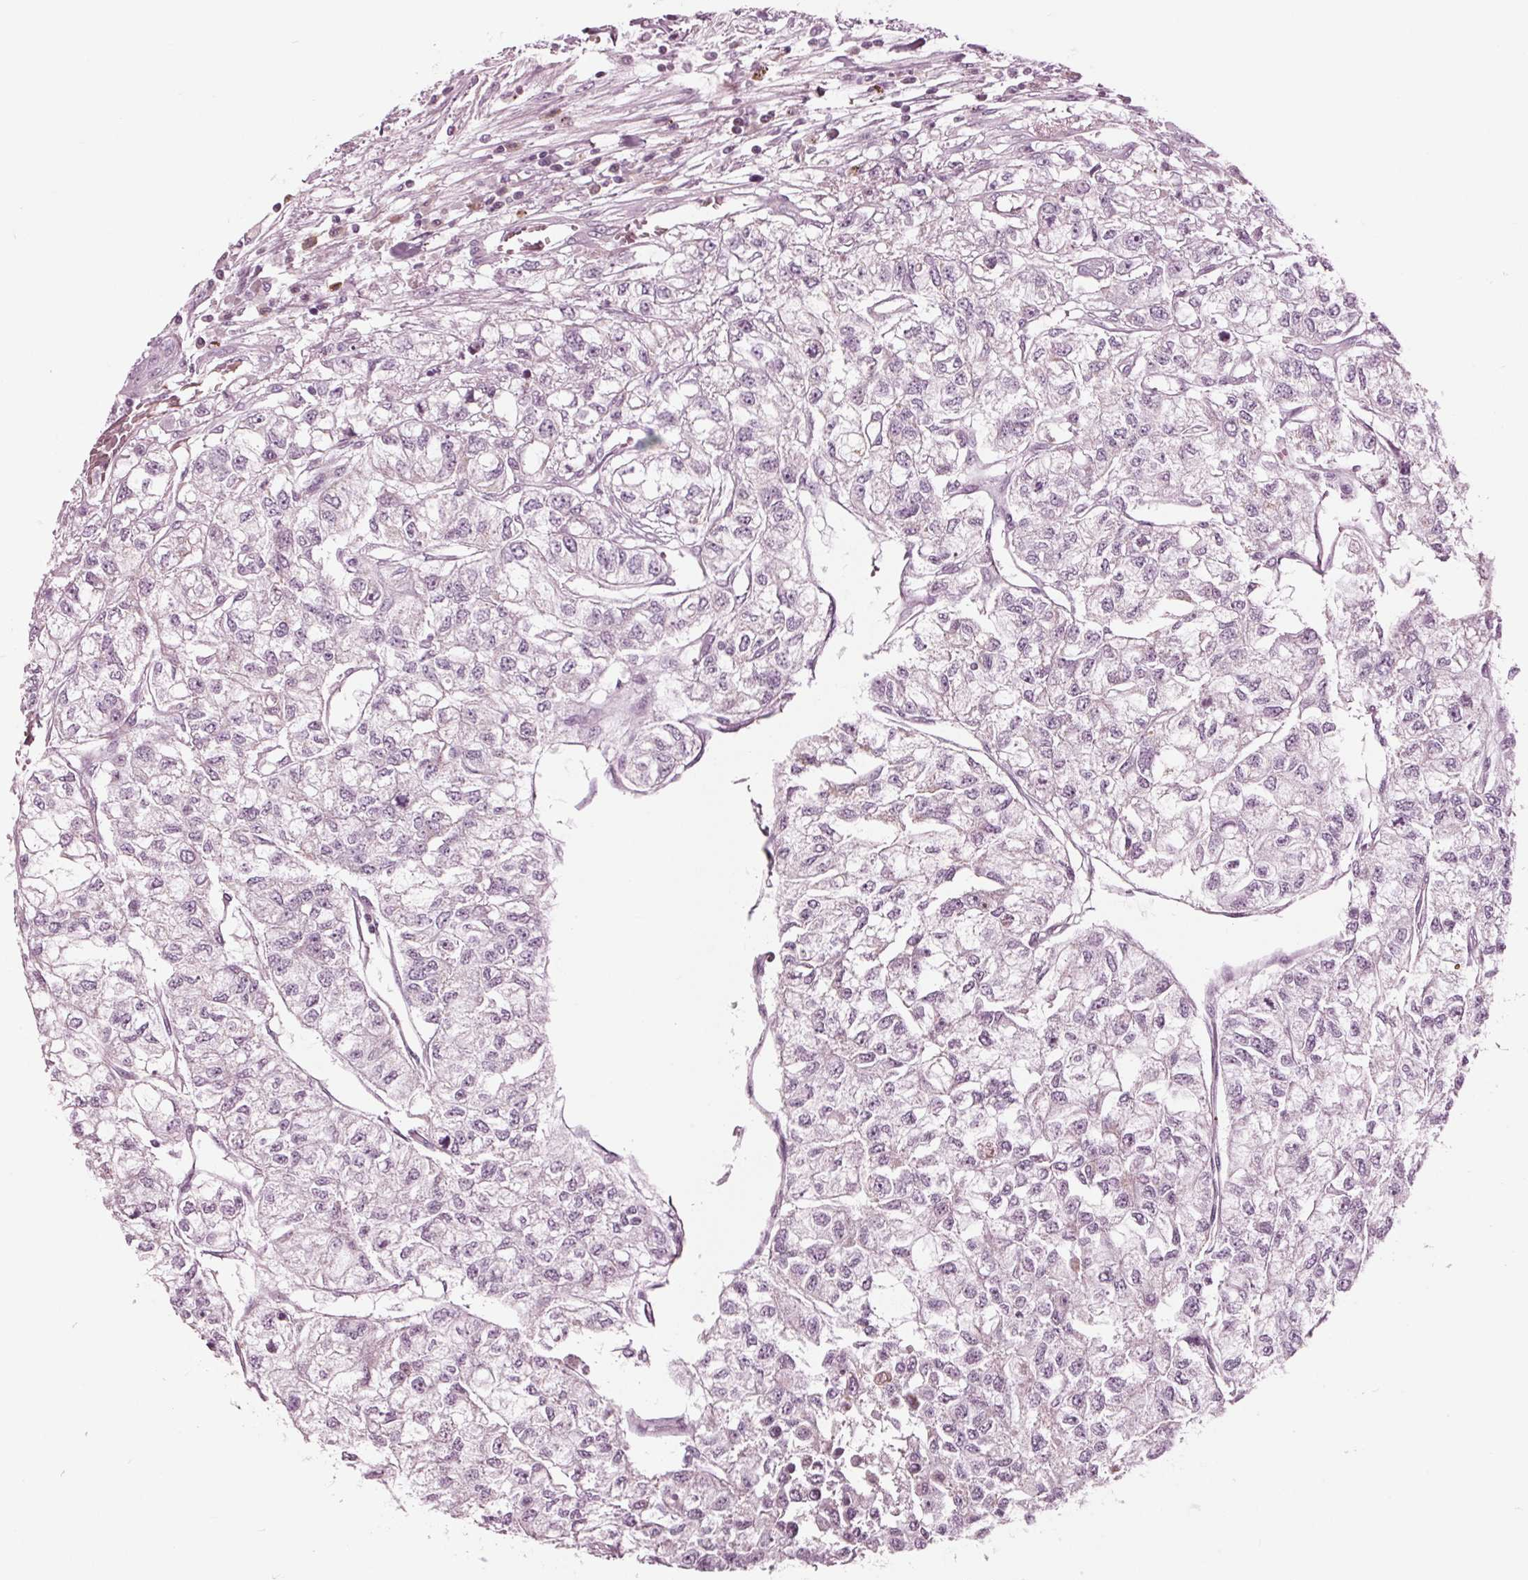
{"staining": {"intensity": "negative", "quantity": "none", "location": "none"}, "tissue": "renal cancer", "cell_type": "Tumor cells", "image_type": "cancer", "snomed": [{"axis": "morphology", "description": "Adenocarcinoma, NOS"}, {"axis": "topography", "description": "Kidney"}], "caption": "High power microscopy photomicrograph of an IHC image of renal cancer, revealing no significant staining in tumor cells. (DAB immunohistochemistry, high magnification).", "gene": "CLN6", "patient": {"sex": "male", "age": 56}}